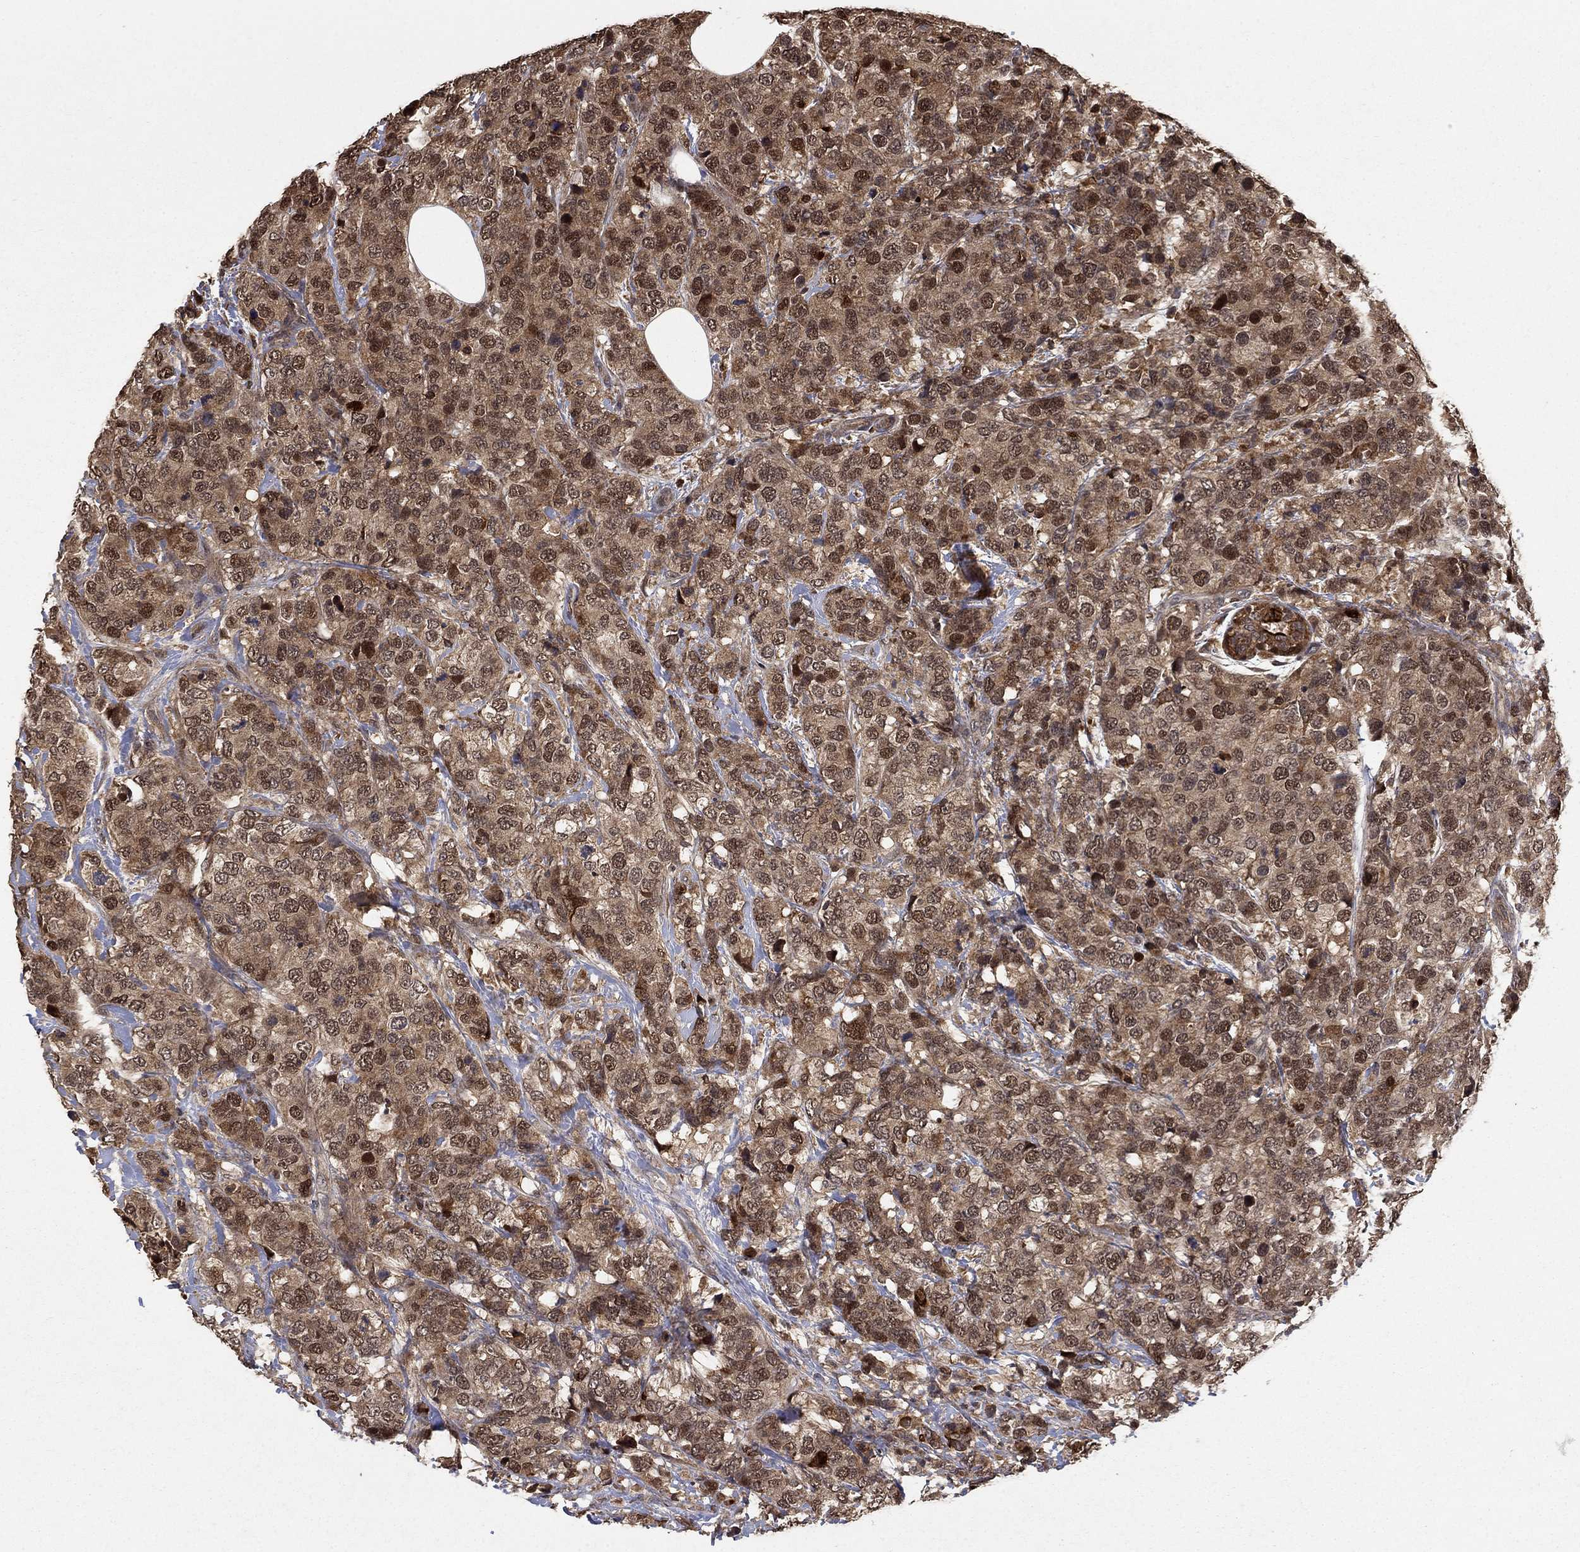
{"staining": {"intensity": "moderate", "quantity": ">75%", "location": "cytoplasmic/membranous,nuclear"}, "tissue": "breast cancer", "cell_type": "Tumor cells", "image_type": "cancer", "snomed": [{"axis": "morphology", "description": "Lobular carcinoma"}, {"axis": "topography", "description": "Breast"}], "caption": "Breast cancer (lobular carcinoma) was stained to show a protein in brown. There is medium levels of moderate cytoplasmic/membranous and nuclear expression in about >75% of tumor cells.", "gene": "CCDC66", "patient": {"sex": "female", "age": 59}}